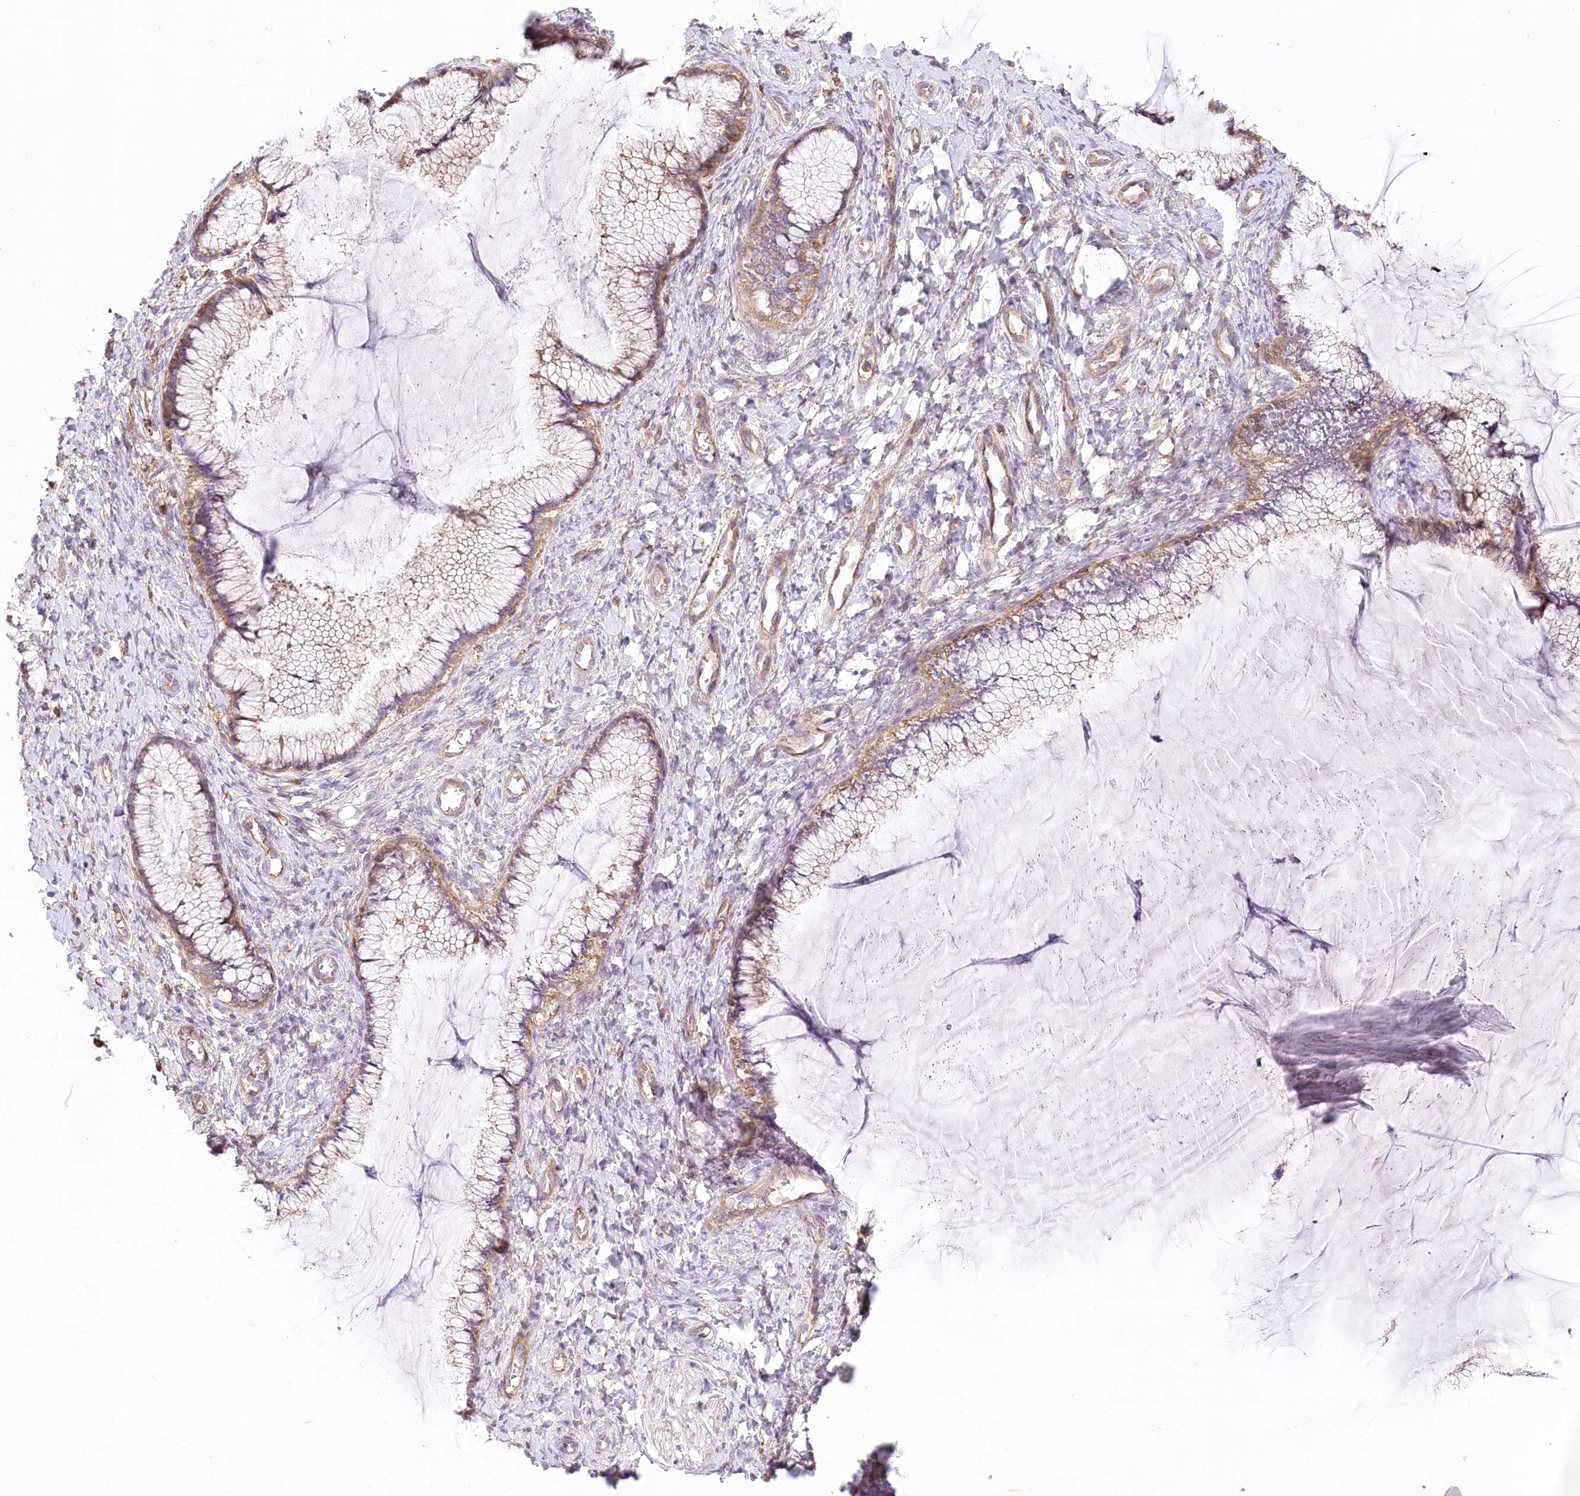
{"staining": {"intensity": "weak", "quantity": ">75%", "location": "cytoplasmic/membranous"}, "tissue": "cervix", "cell_type": "Glandular cells", "image_type": "normal", "snomed": [{"axis": "morphology", "description": "Normal tissue, NOS"}, {"axis": "morphology", "description": "Adenocarcinoma, NOS"}, {"axis": "topography", "description": "Cervix"}], "caption": "Immunohistochemical staining of normal cervix reveals low levels of weak cytoplasmic/membranous positivity in about >75% of glandular cells. (DAB (3,3'-diaminobenzidine) IHC with brightfield microscopy, high magnification).", "gene": "UMPS", "patient": {"sex": "female", "age": 29}}